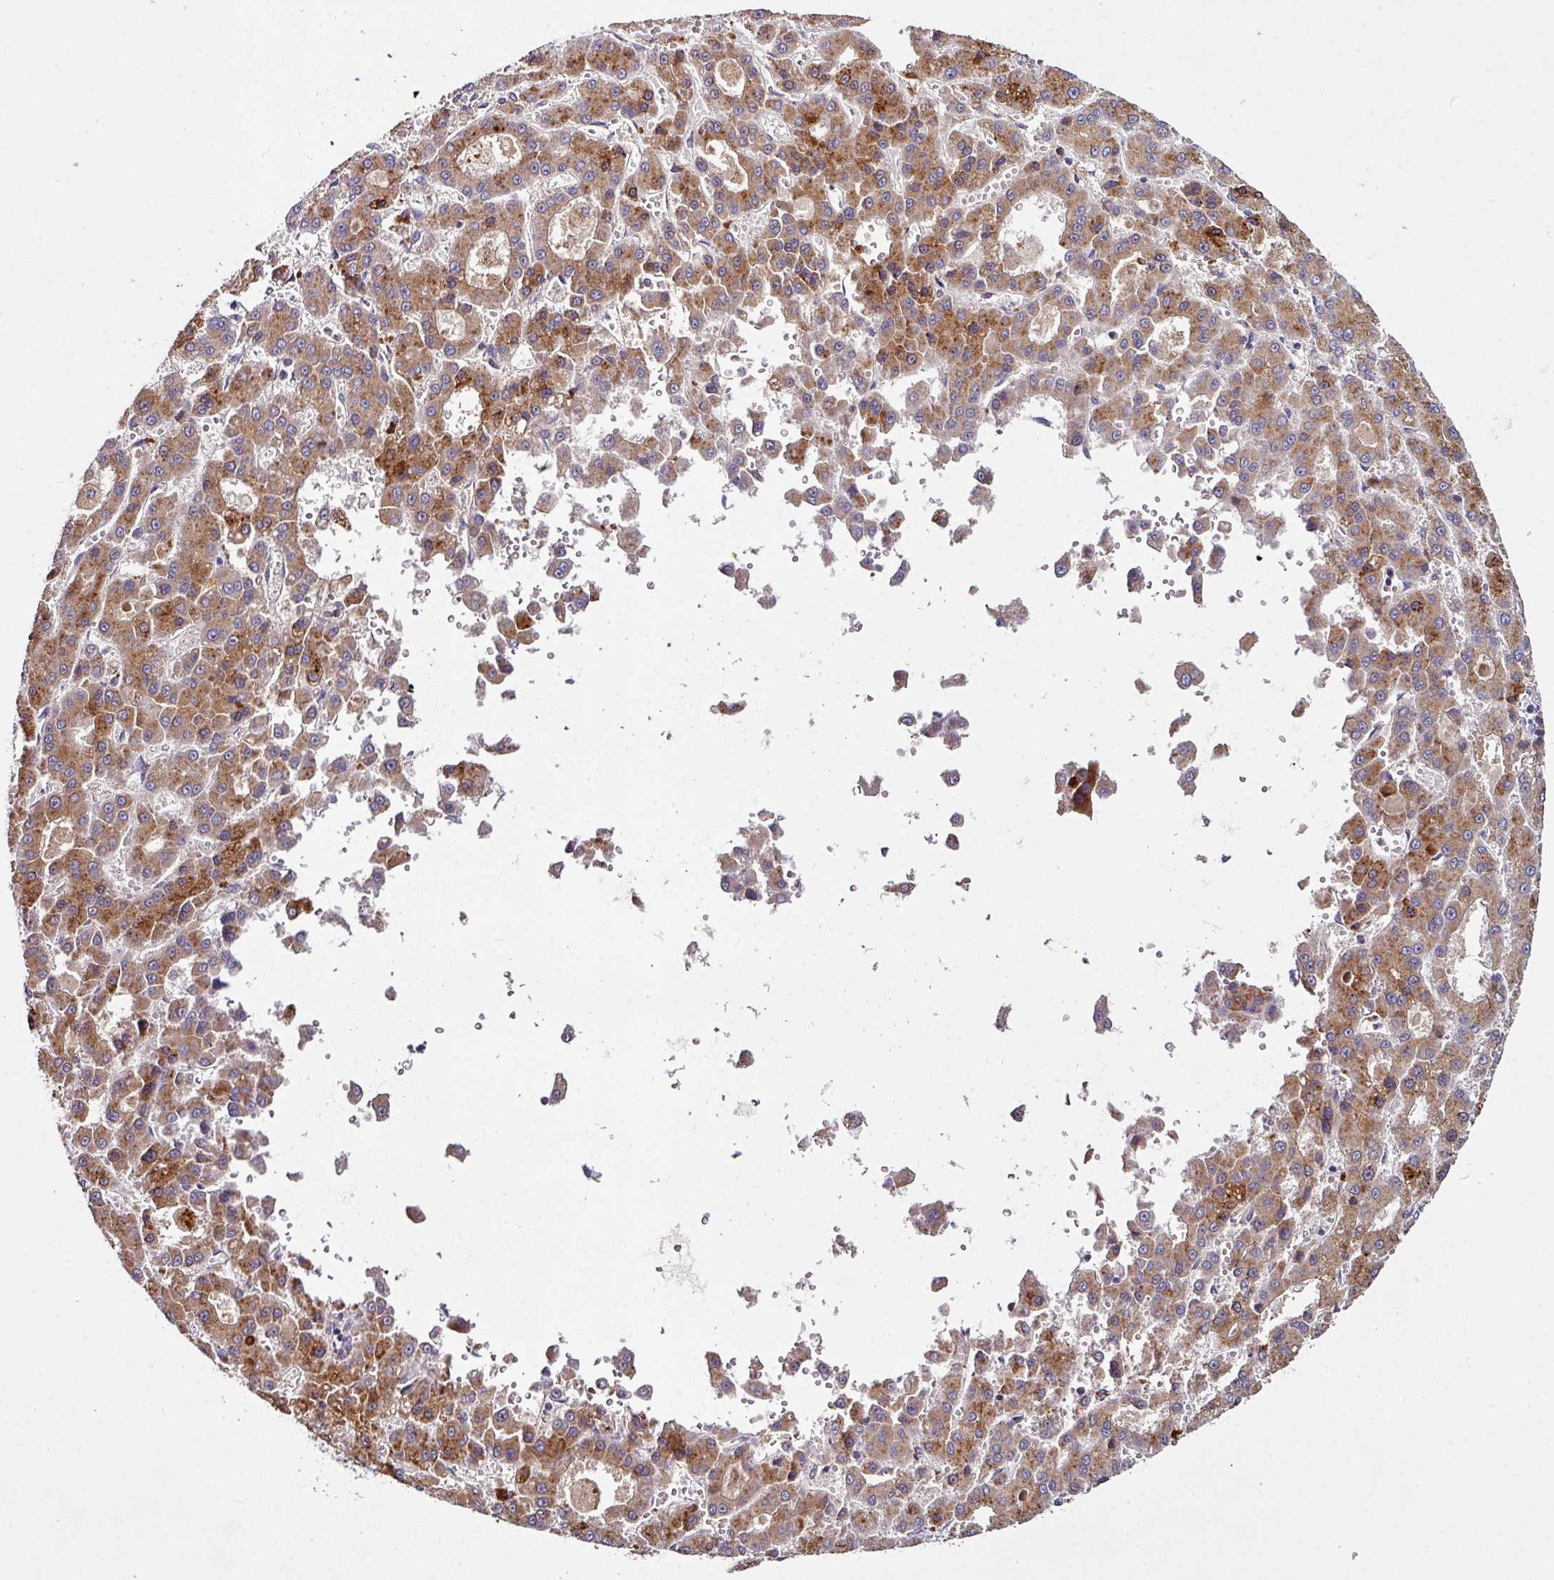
{"staining": {"intensity": "moderate", "quantity": ">75%", "location": "cytoplasmic/membranous"}, "tissue": "liver cancer", "cell_type": "Tumor cells", "image_type": "cancer", "snomed": [{"axis": "morphology", "description": "Carcinoma, Hepatocellular, NOS"}, {"axis": "topography", "description": "Liver"}], "caption": "Tumor cells exhibit medium levels of moderate cytoplasmic/membranous staining in about >75% of cells in human liver cancer. Ihc stains the protein in brown and the nuclei are stained blue.", "gene": "AEBP2", "patient": {"sex": "male", "age": 70}}